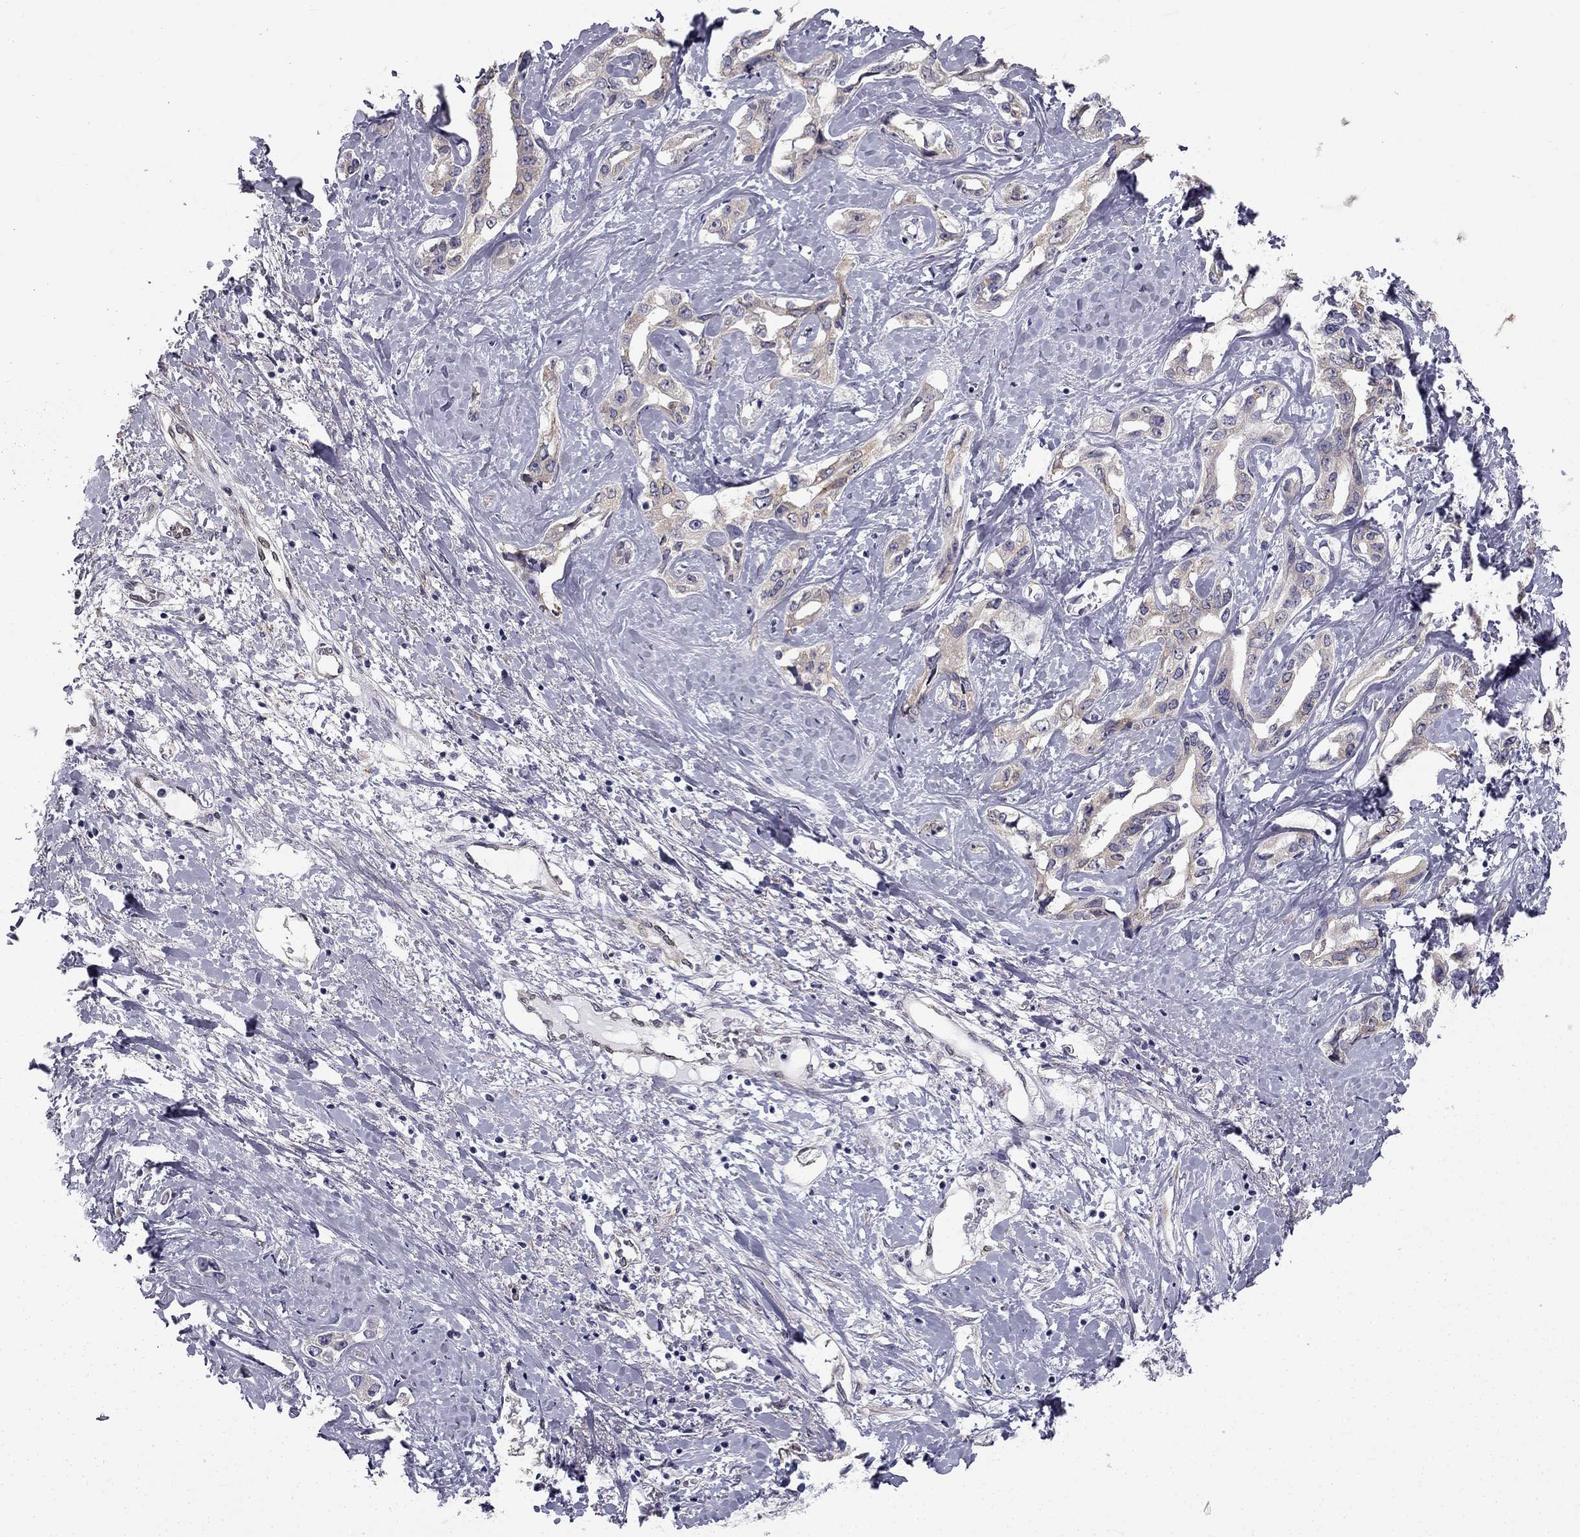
{"staining": {"intensity": "weak", "quantity": ">75%", "location": "cytoplasmic/membranous"}, "tissue": "liver cancer", "cell_type": "Tumor cells", "image_type": "cancer", "snomed": [{"axis": "morphology", "description": "Cholangiocarcinoma"}, {"axis": "topography", "description": "Liver"}], "caption": "A brown stain highlights weak cytoplasmic/membranous staining of a protein in liver cancer tumor cells.", "gene": "CCDC40", "patient": {"sex": "male", "age": 59}}